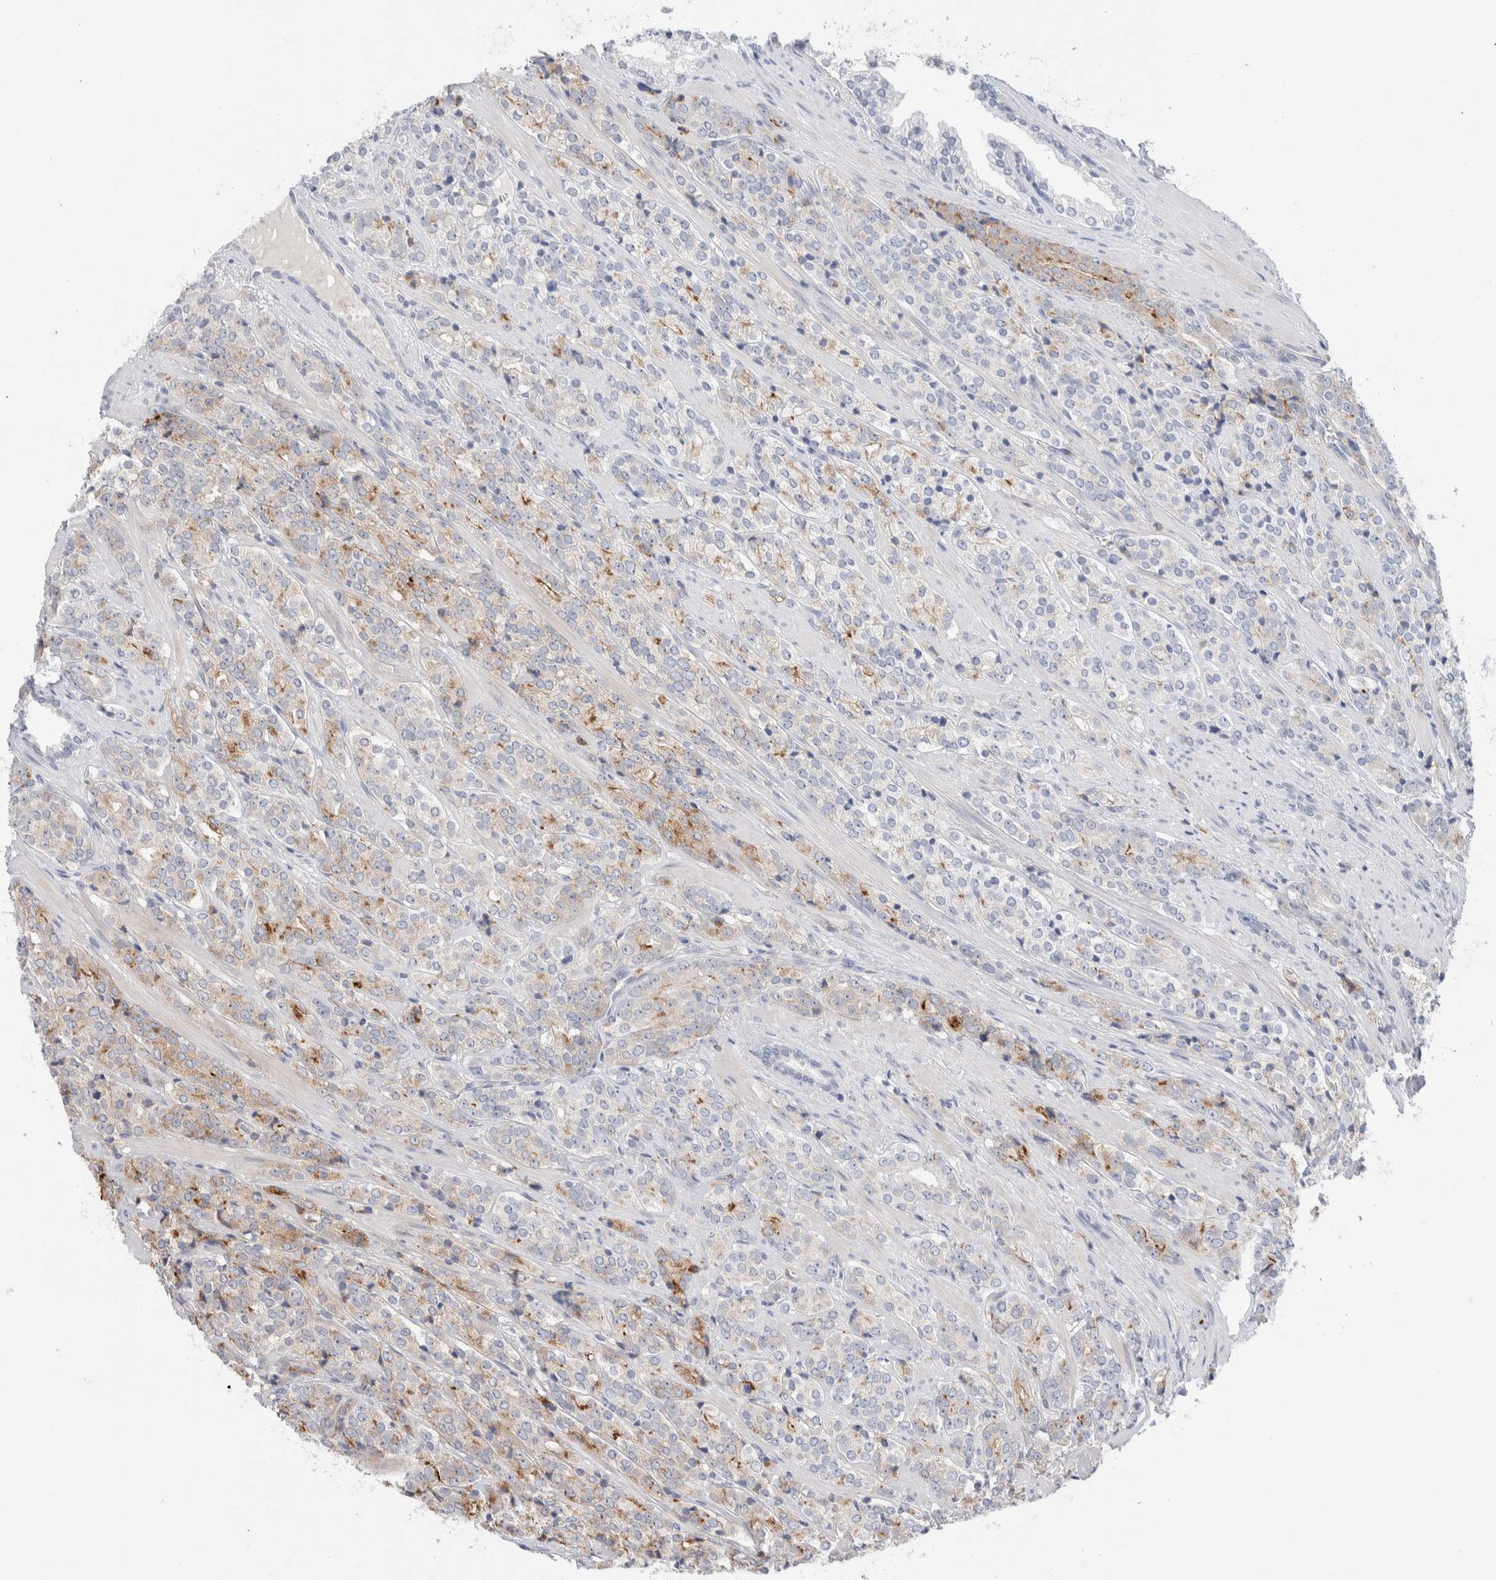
{"staining": {"intensity": "moderate", "quantity": "<25%", "location": "cytoplasmic/membranous"}, "tissue": "prostate cancer", "cell_type": "Tumor cells", "image_type": "cancer", "snomed": [{"axis": "morphology", "description": "Adenocarcinoma, High grade"}, {"axis": "topography", "description": "Prostate"}], "caption": "Protein staining of prostate high-grade adenocarcinoma tissue displays moderate cytoplasmic/membranous expression in about <25% of tumor cells. (Brightfield microscopy of DAB IHC at high magnification).", "gene": "SEPTIN4", "patient": {"sex": "male", "age": 71}}